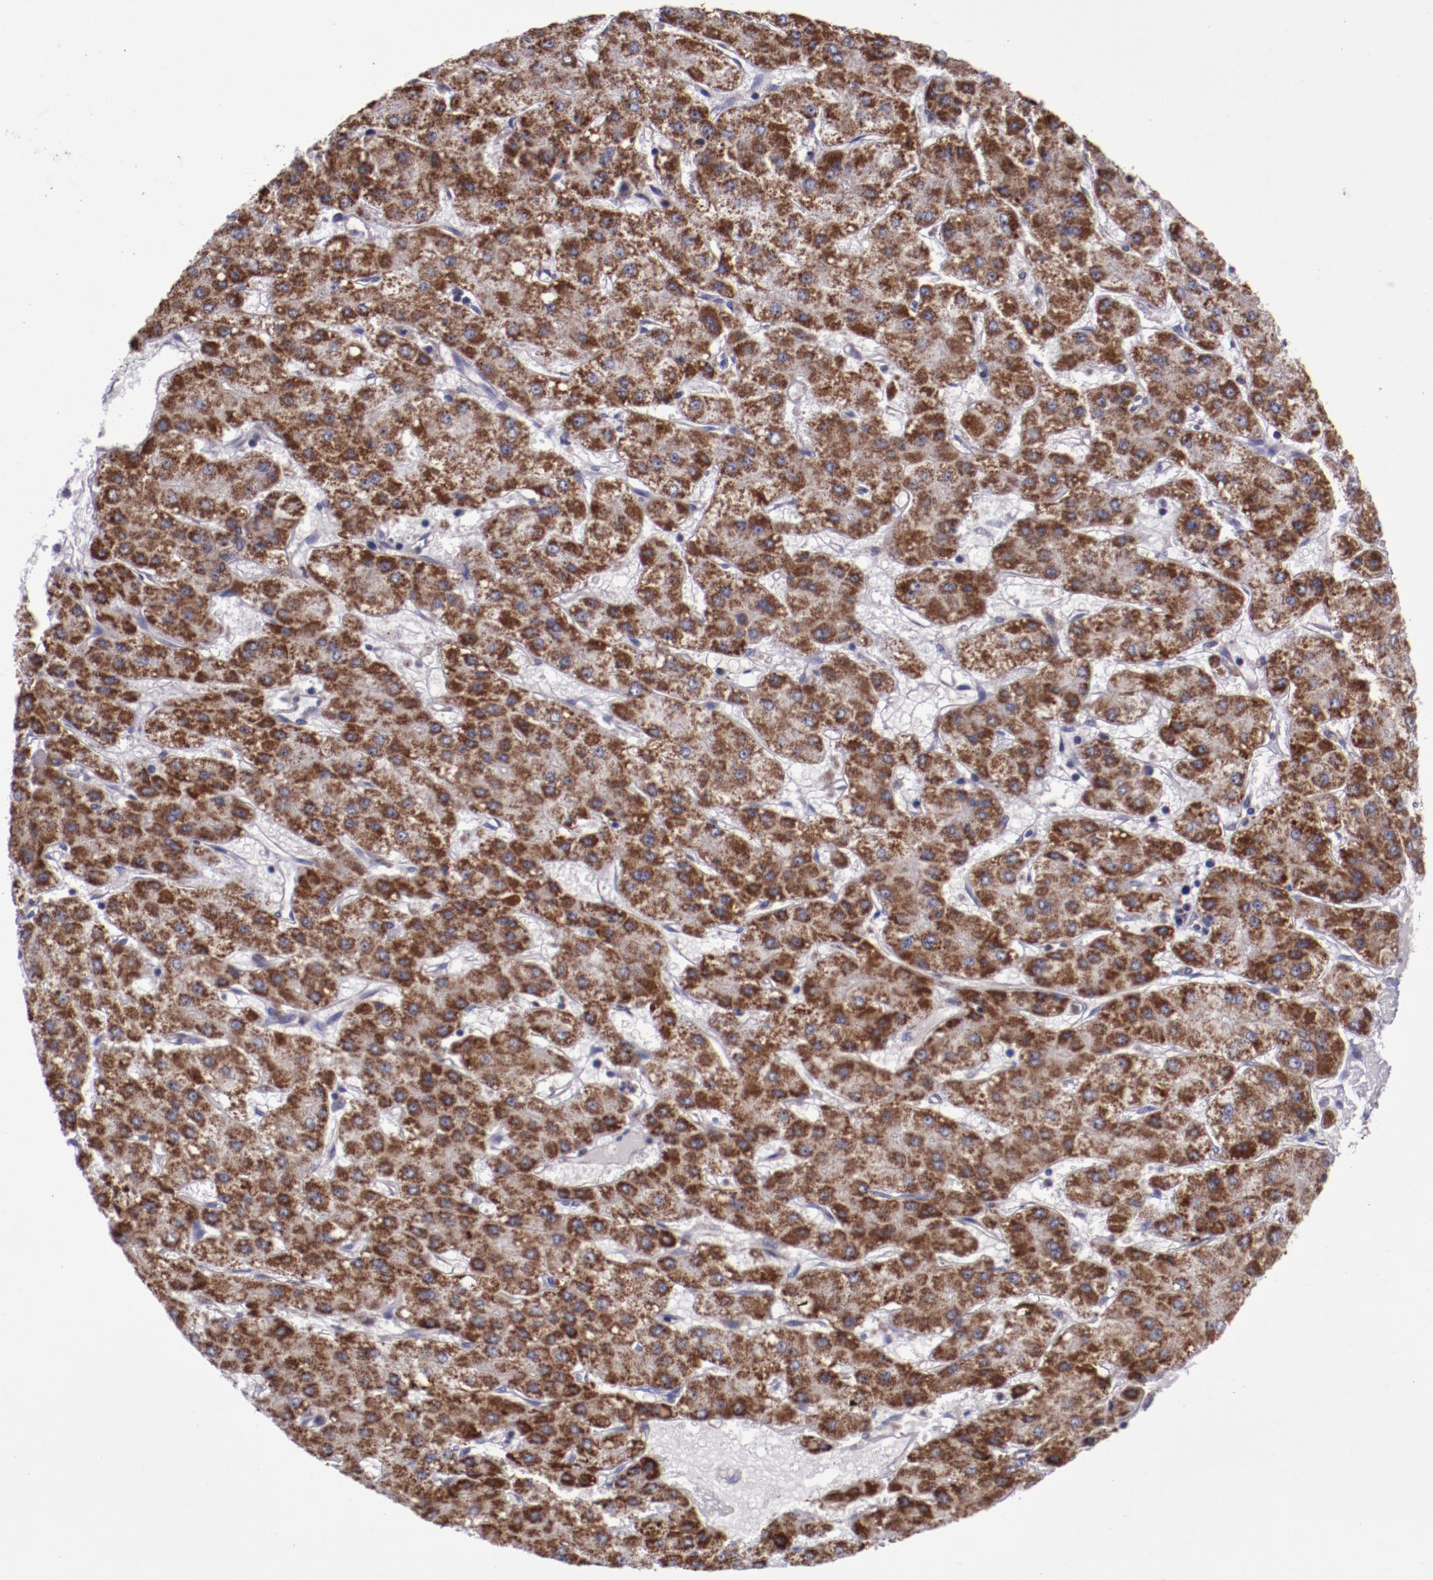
{"staining": {"intensity": "moderate", "quantity": ">75%", "location": "cytoplasmic/membranous"}, "tissue": "liver cancer", "cell_type": "Tumor cells", "image_type": "cancer", "snomed": [{"axis": "morphology", "description": "Carcinoma, Hepatocellular, NOS"}, {"axis": "topography", "description": "Liver"}], "caption": "Liver cancer (hepatocellular carcinoma) tissue shows moderate cytoplasmic/membranous staining in approximately >75% of tumor cells", "gene": "LONP1", "patient": {"sex": "female", "age": 52}}